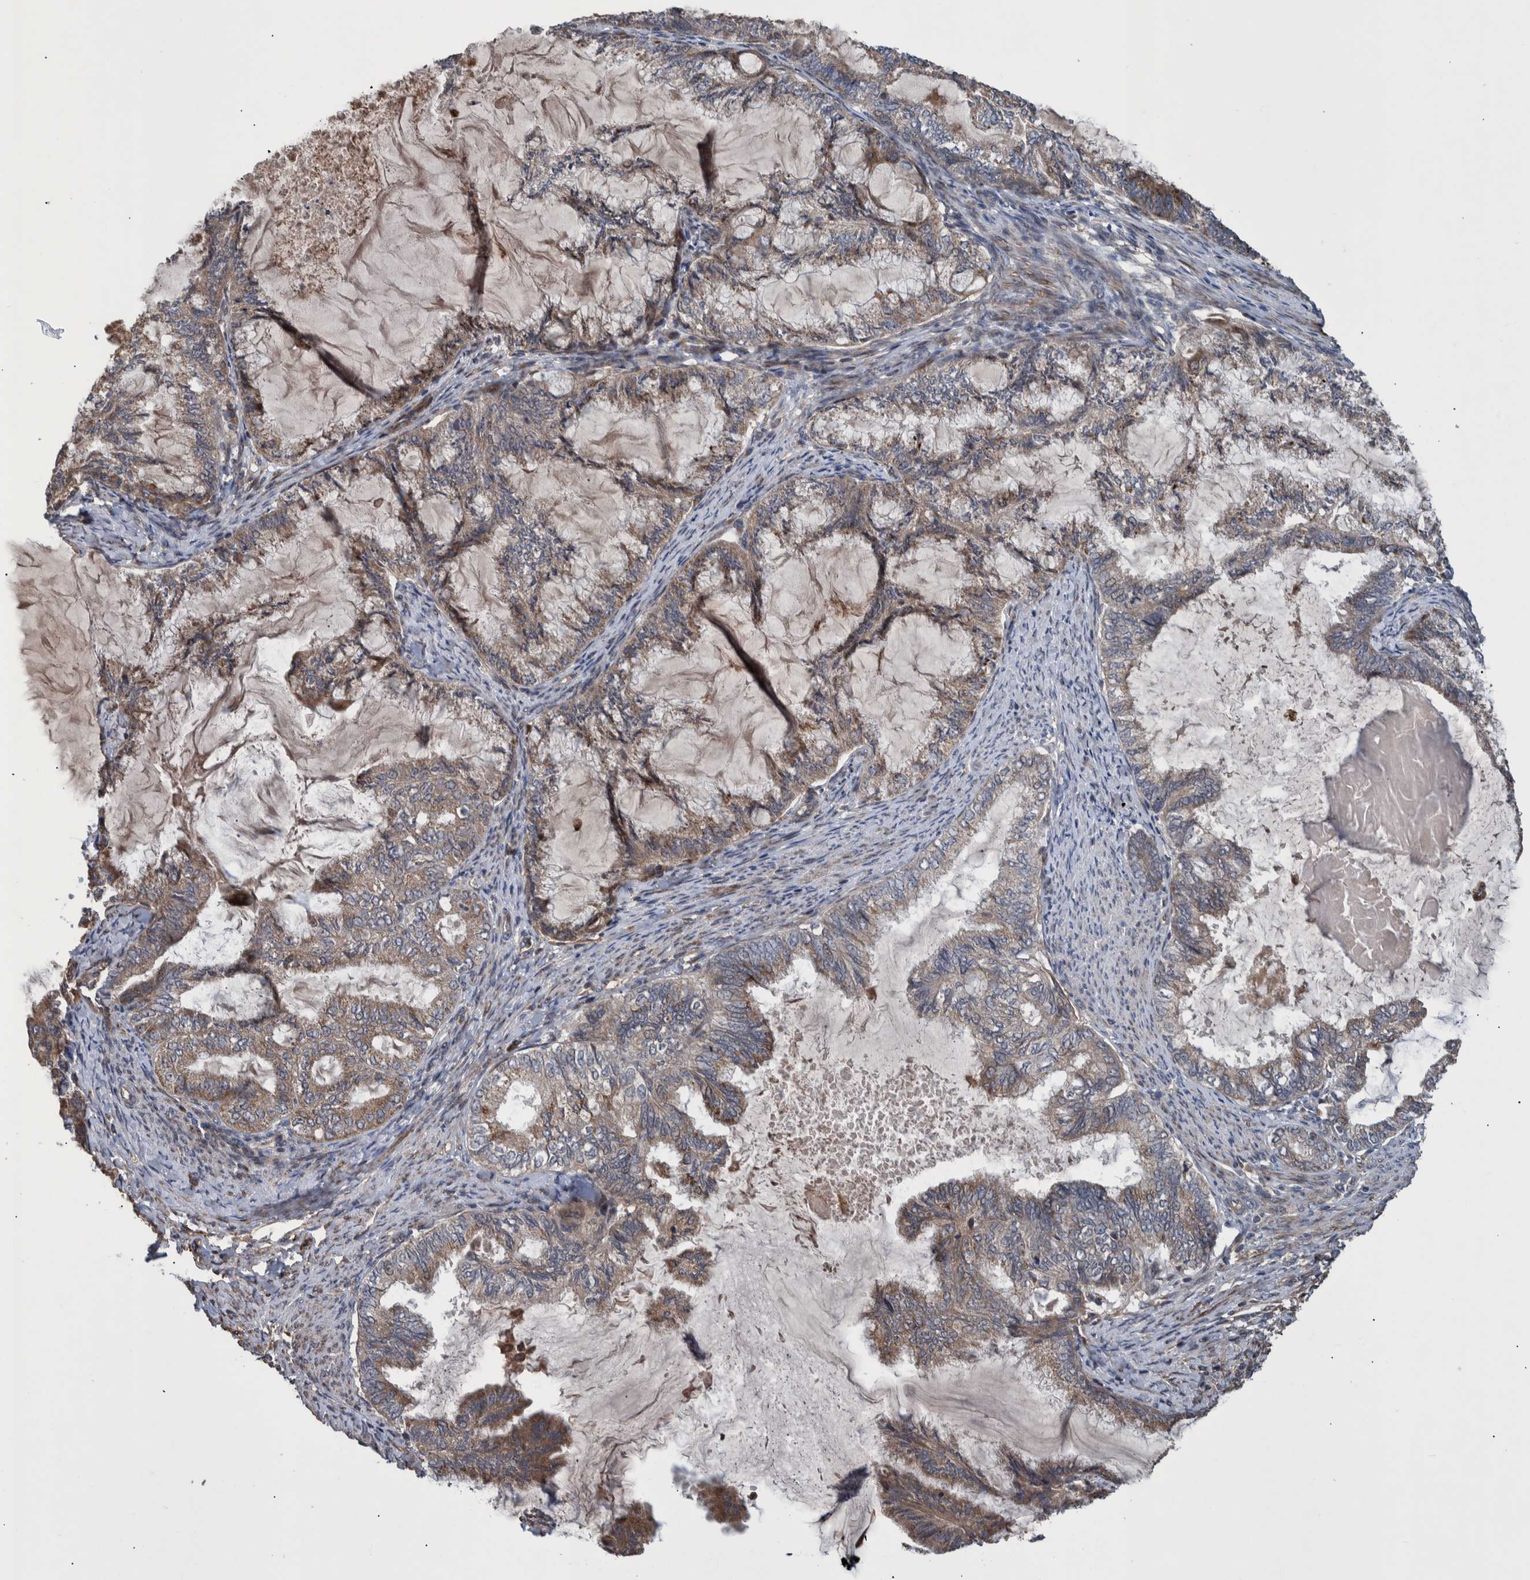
{"staining": {"intensity": "weak", "quantity": ">75%", "location": "cytoplasmic/membranous,nuclear"}, "tissue": "endometrial cancer", "cell_type": "Tumor cells", "image_type": "cancer", "snomed": [{"axis": "morphology", "description": "Adenocarcinoma, NOS"}, {"axis": "topography", "description": "Endometrium"}], "caption": "Protein expression analysis of human endometrial adenocarcinoma reveals weak cytoplasmic/membranous and nuclear staining in about >75% of tumor cells. Immunohistochemistry stains the protein of interest in brown and the nuclei are stained blue.", "gene": "B3GNTL1", "patient": {"sex": "female", "age": 86}}